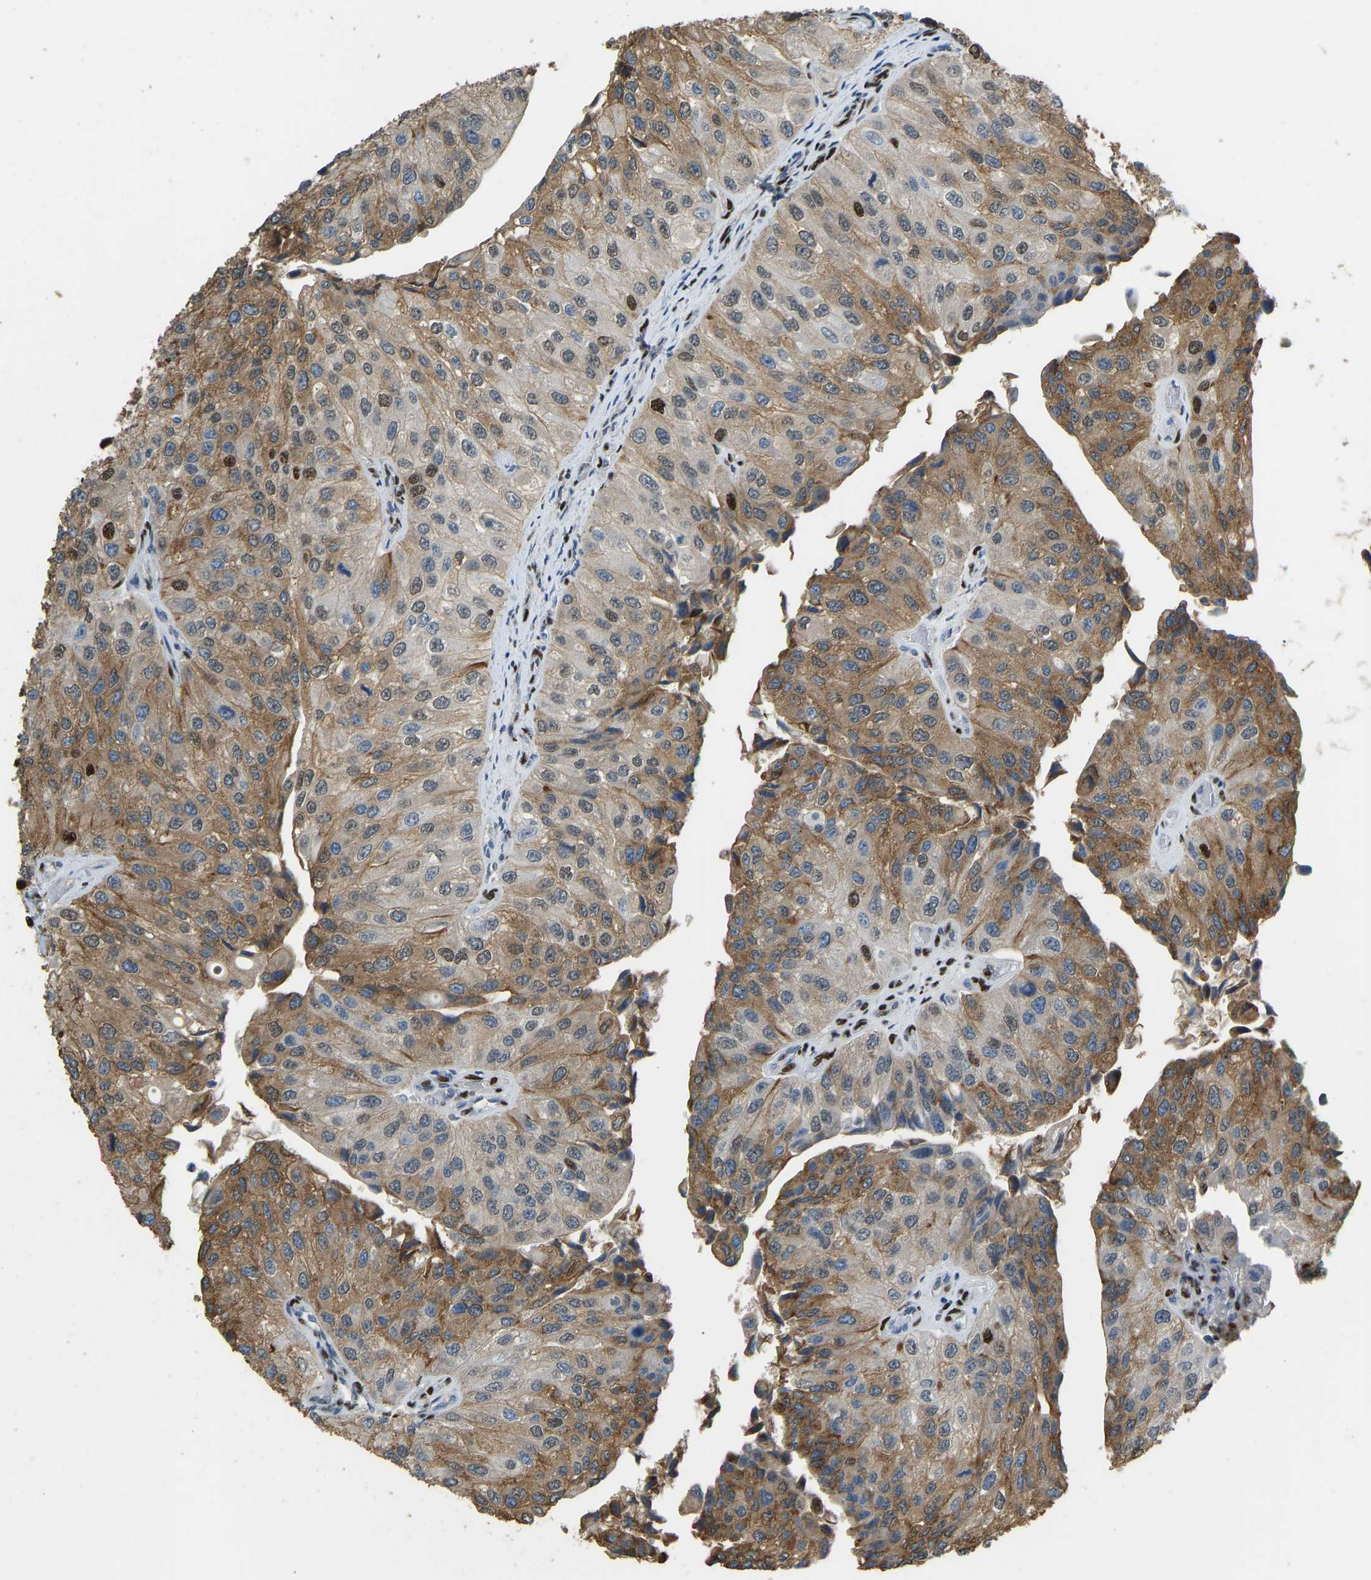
{"staining": {"intensity": "moderate", "quantity": "25%-75%", "location": "cytoplasmic/membranous,nuclear"}, "tissue": "urothelial cancer", "cell_type": "Tumor cells", "image_type": "cancer", "snomed": [{"axis": "morphology", "description": "Urothelial carcinoma, High grade"}, {"axis": "topography", "description": "Kidney"}, {"axis": "topography", "description": "Urinary bladder"}], "caption": "Tumor cells demonstrate medium levels of moderate cytoplasmic/membranous and nuclear positivity in about 25%-75% of cells in human urothelial cancer.", "gene": "FOXK1", "patient": {"sex": "male", "age": 77}}